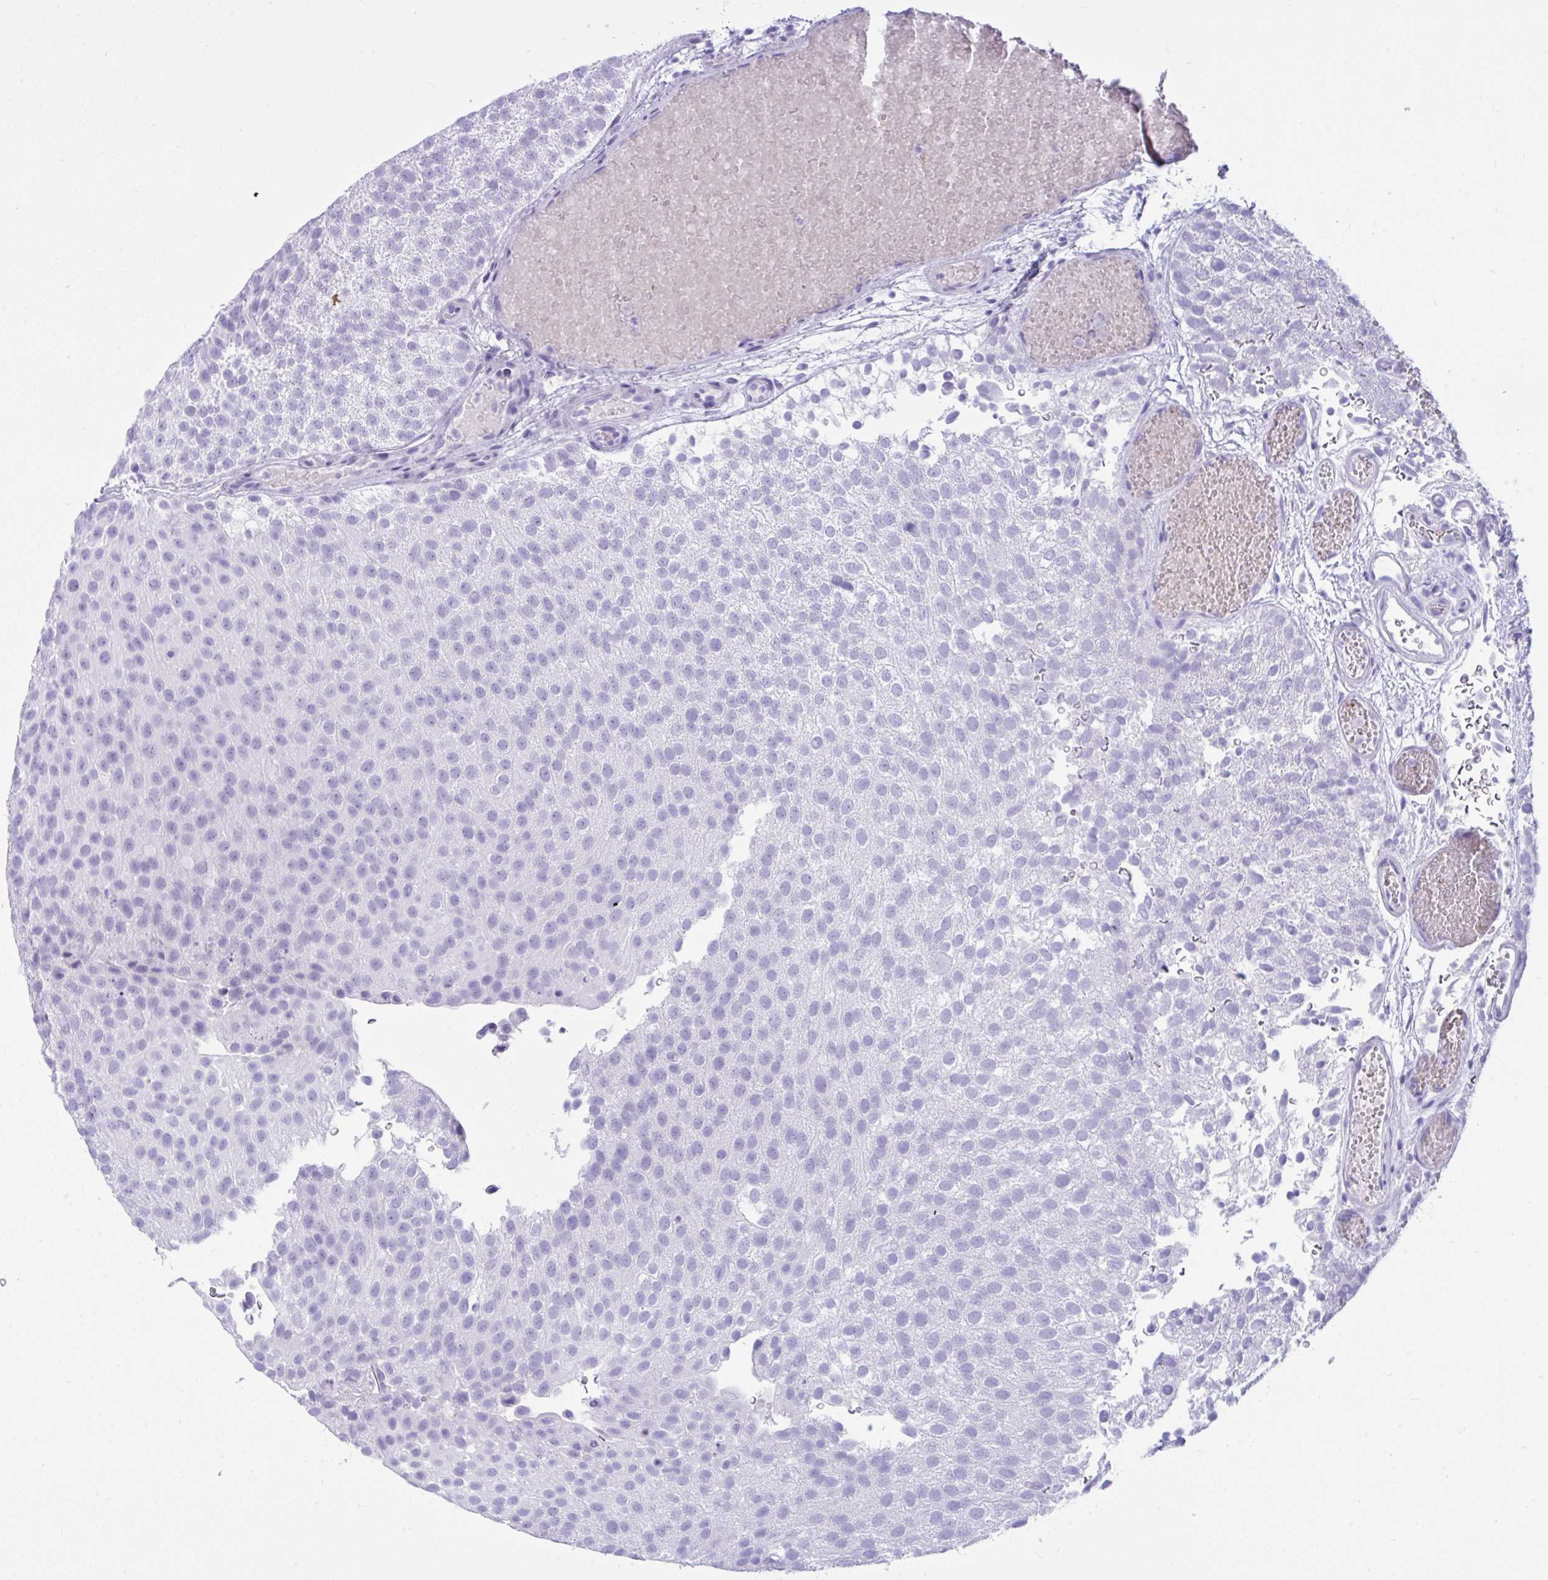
{"staining": {"intensity": "negative", "quantity": "none", "location": "none"}, "tissue": "urothelial cancer", "cell_type": "Tumor cells", "image_type": "cancer", "snomed": [{"axis": "morphology", "description": "Urothelial carcinoma, Low grade"}, {"axis": "topography", "description": "Urinary bladder"}], "caption": "This is an immunohistochemistry histopathology image of human low-grade urothelial carcinoma. There is no positivity in tumor cells.", "gene": "PSCA", "patient": {"sex": "male", "age": 78}}